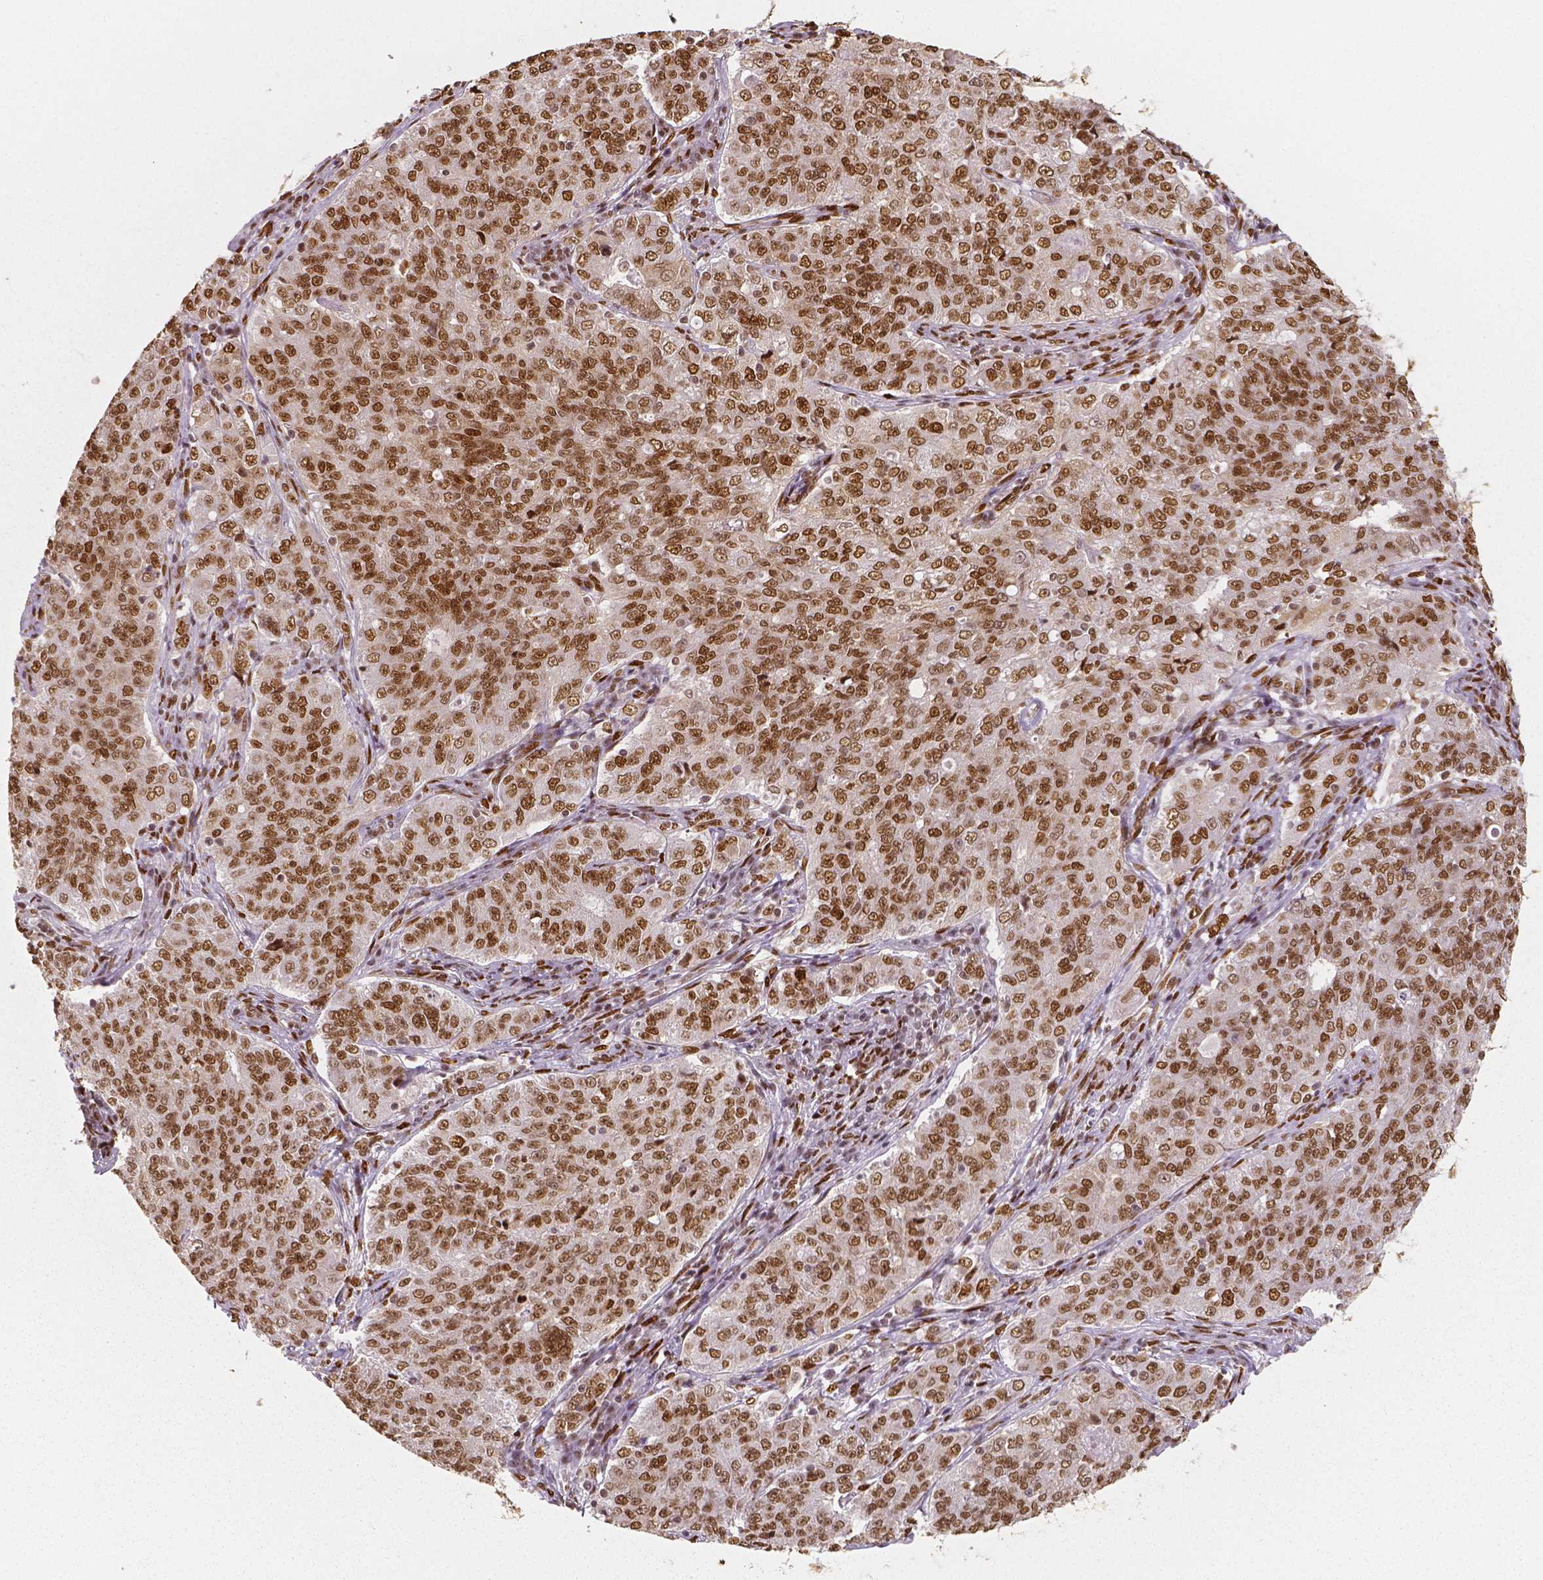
{"staining": {"intensity": "moderate", "quantity": ">75%", "location": "nuclear"}, "tissue": "endometrial cancer", "cell_type": "Tumor cells", "image_type": "cancer", "snomed": [{"axis": "morphology", "description": "Adenocarcinoma, NOS"}, {"axis": "topography", "description": "Endometrium"}], "caption": "A high-resolution micrograph shows immunohistochemistry (IHC) staining of endometrial cancer, which exhibits moderate nuclear expression in about >75% of tumor cells.", "gene": "NUCKS1", "patient": {"sex": "female", "age": 43}}